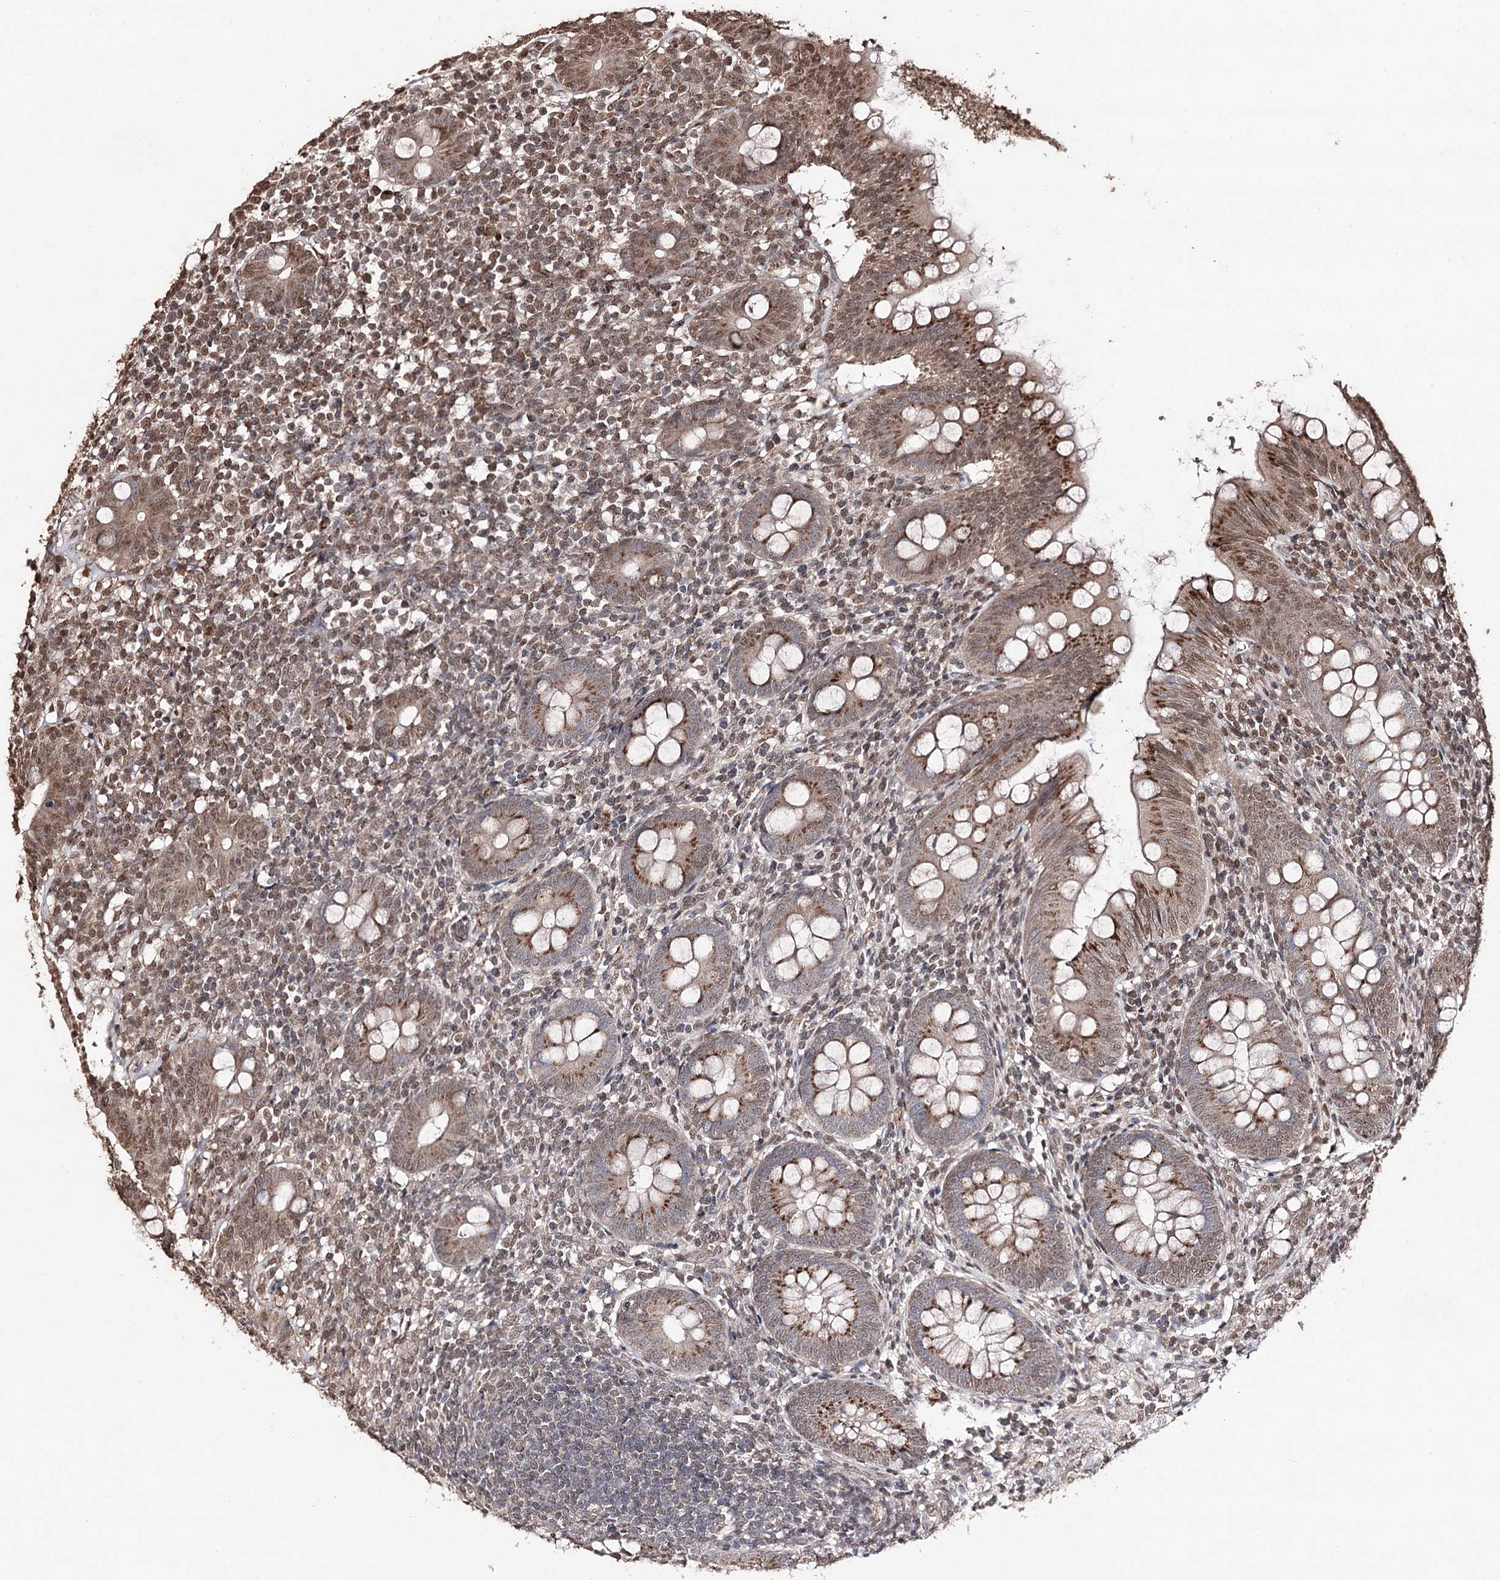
{"staining": {"intensity": "moderate", "quantity": ">75%", "location": "cytoplasmic/membranous,nuclear"}, "tissue": "appendix", "cell_type": "Glandular cells", "image_type": "normal", "snomed": [{"axis": "morphology", "description": "Normal tissue, NOS"}, {"axis": "topography", "description": "Appendix"}], "caption": "Appendix stained with DAB immunohistochemistry shows medium levels of moderate cytoplasmic/membranous,nuclear staining in about >75% of glandular cells. (DAB (3,3'-diaminobenzidine) IHC, brown staining for protein, blue staining for nuclei).", "gene": "ATG14", "patient": {"sex": "male", "age": 14}}